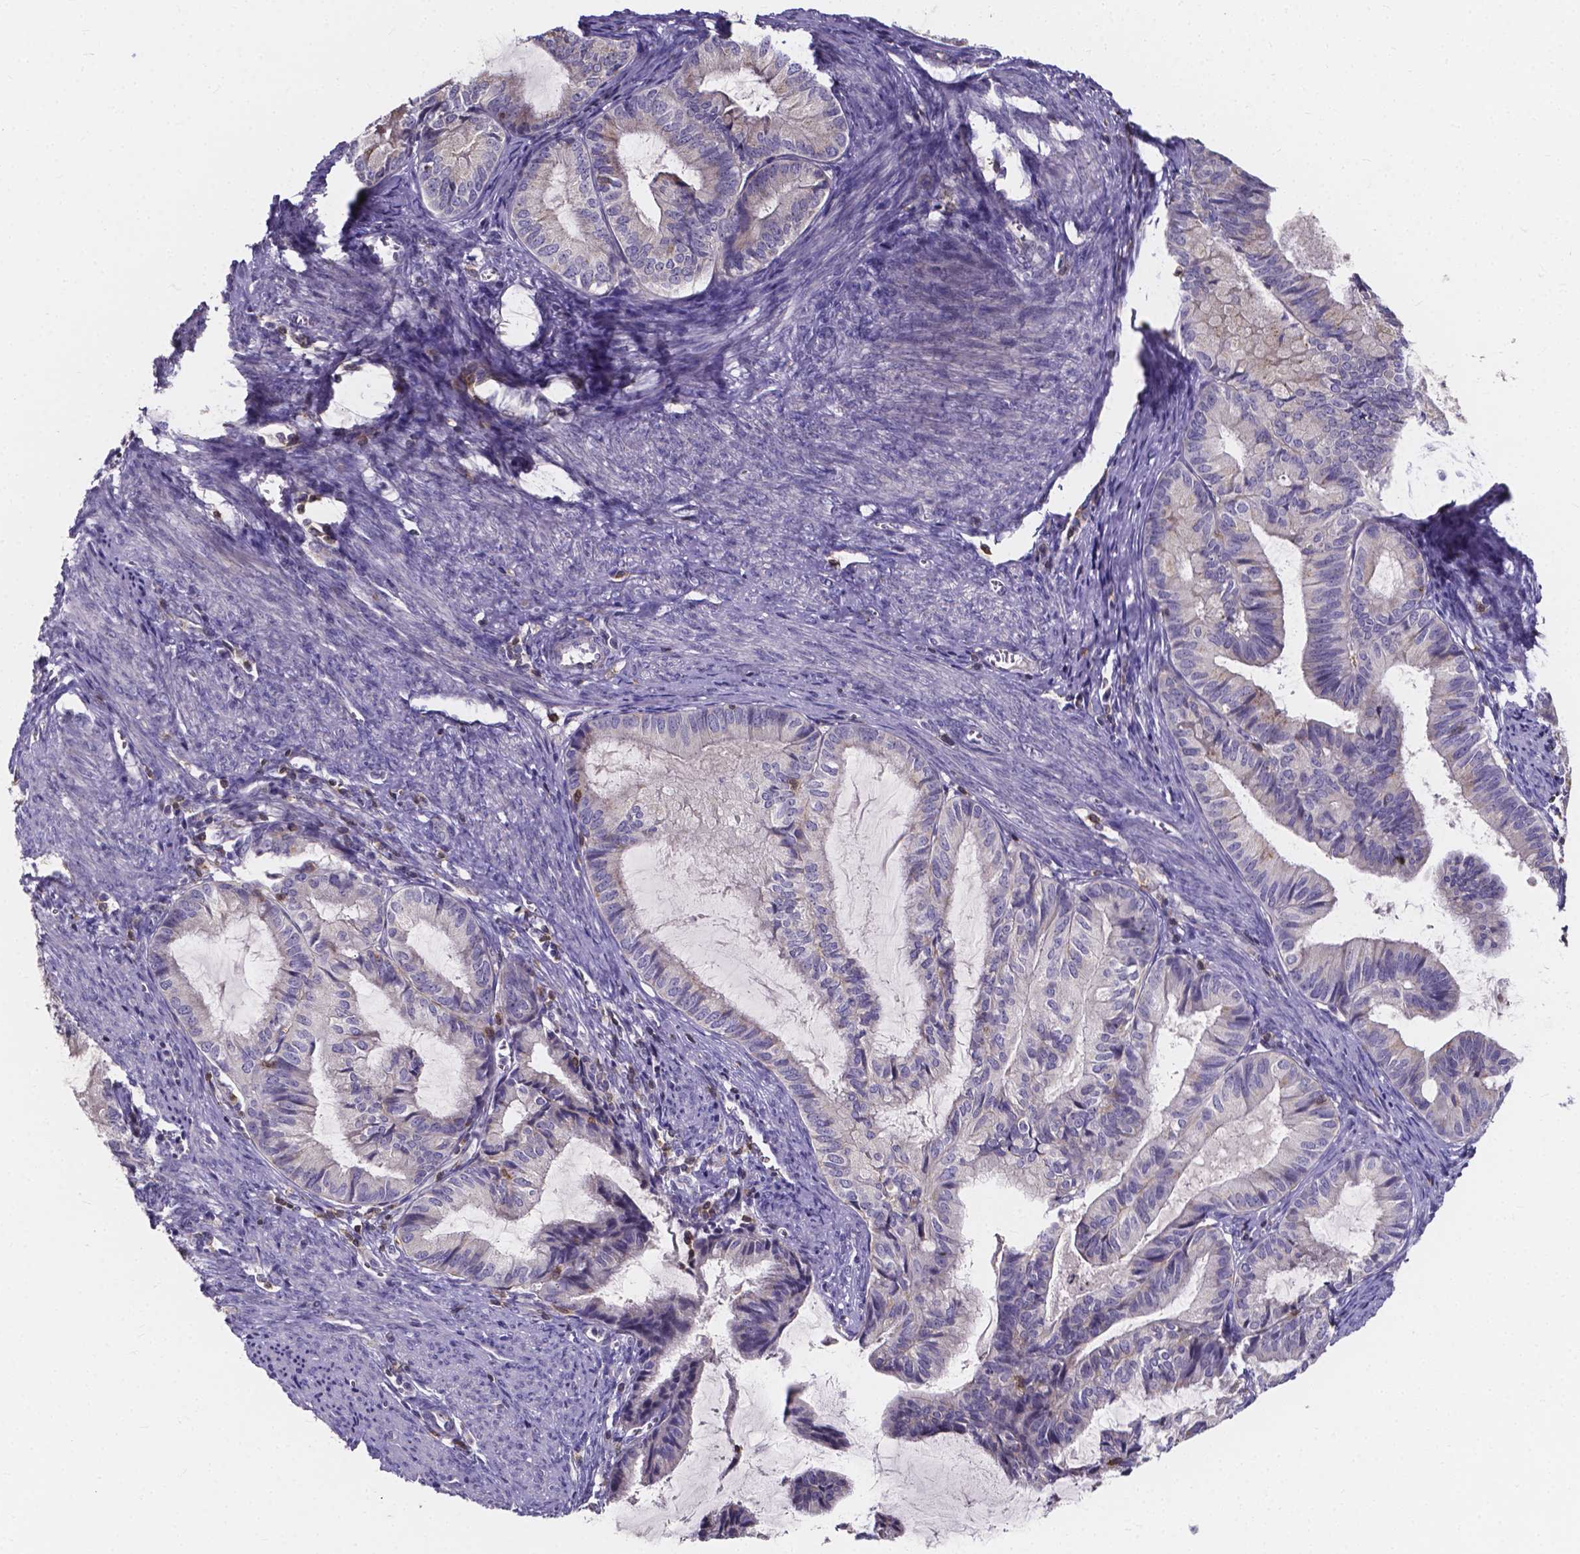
{"staining": {"intensity": "weak", "quantity": "<25%", "location": "cytoplasmic/membranous"}, "tissue": "endometrial cancer", "cell_type": "Tumor cells", "image_type": "cancer", "snomed": [{"axis": "morphology", "description": "Adenocarcinoma, NOS"}, {"axis": "topography", "description": "Endometrium"}], "caption": "Tumor cells are negative for brown protein staining in endometrial cancer.", "gene": "THEMIS", "patient": {"sex": "female", "age": 86}}